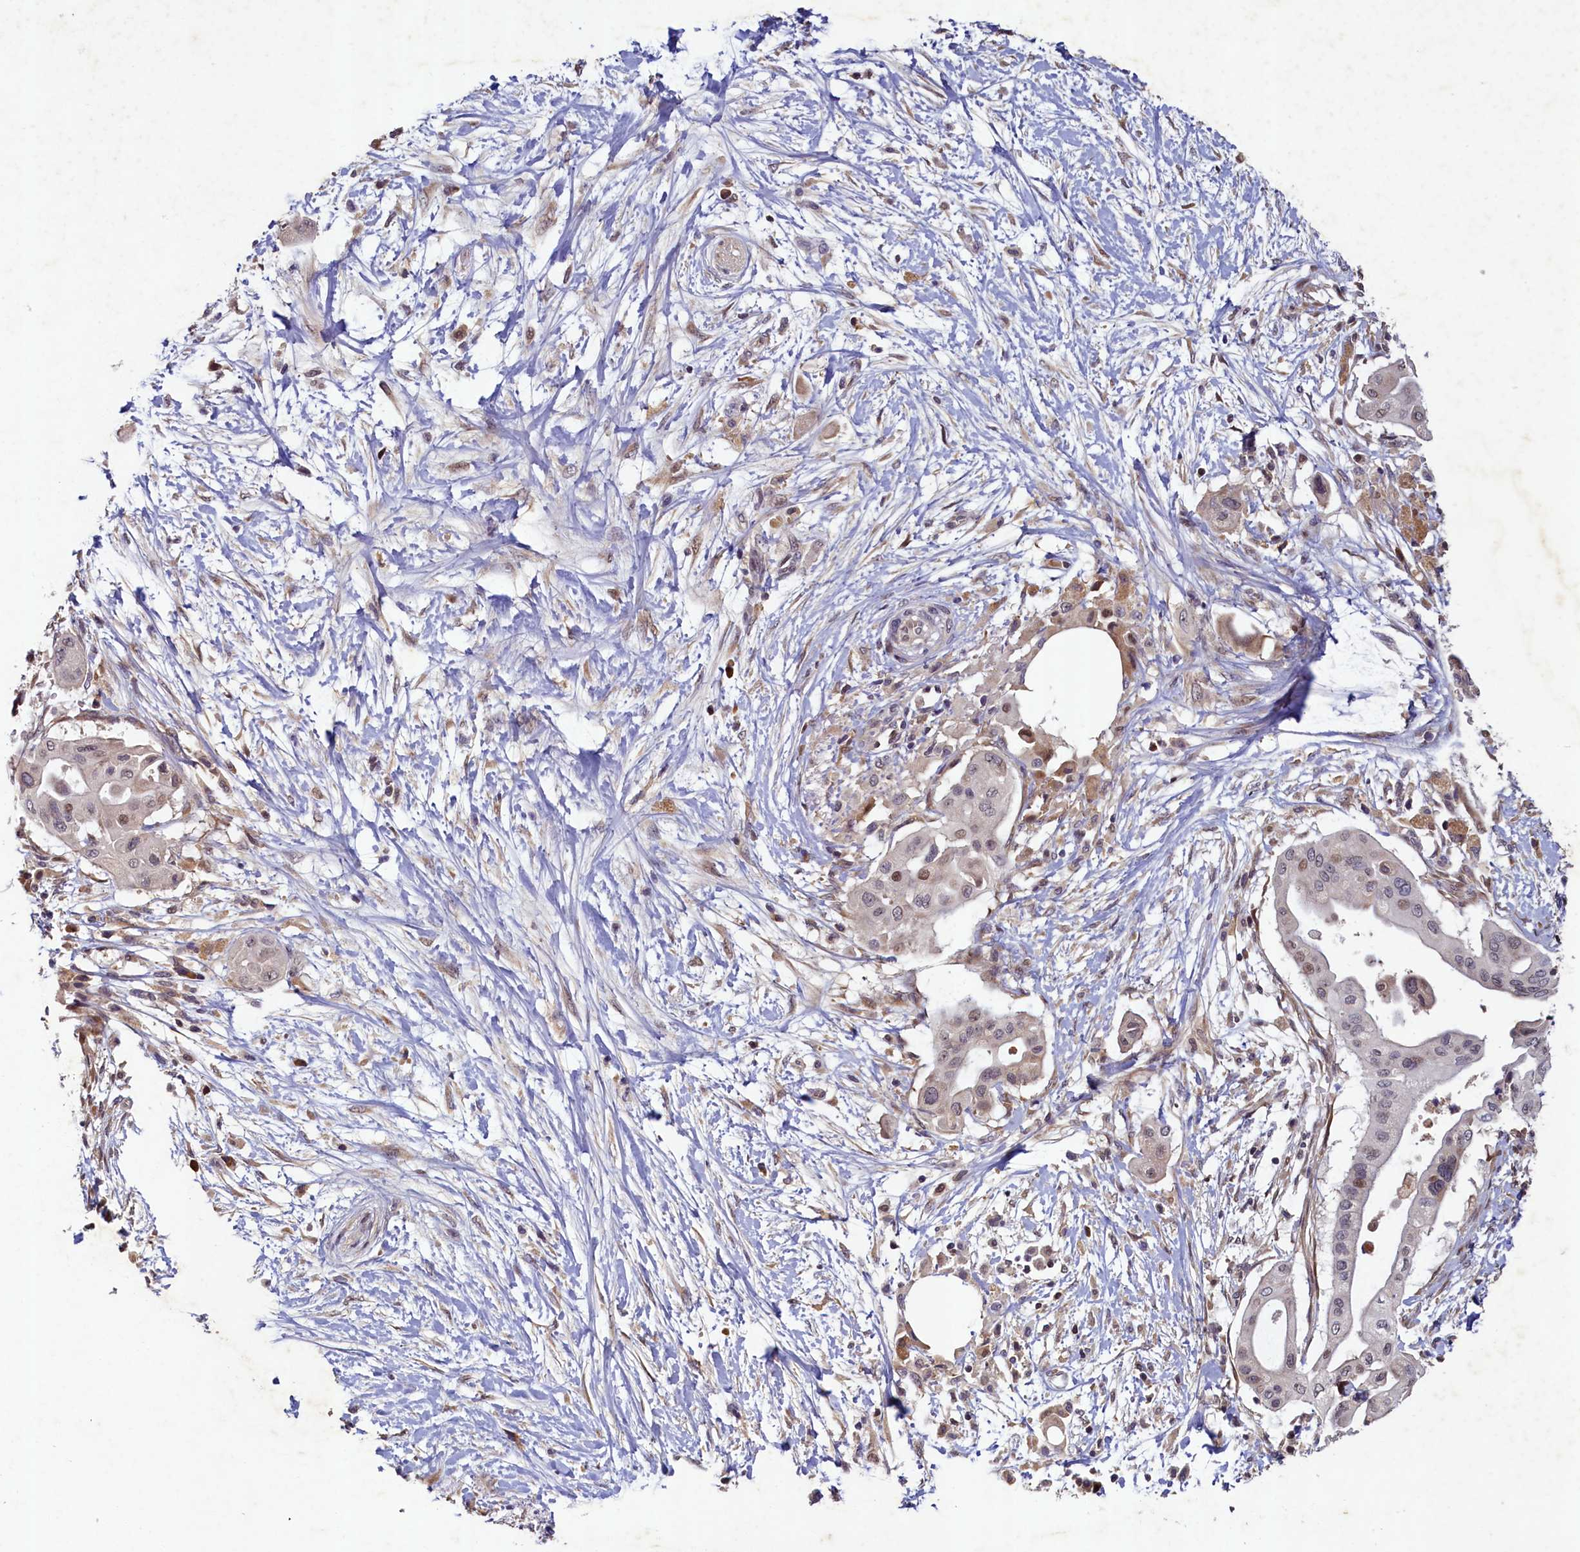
{"staining": {"intensity": "weak", "quantity": "25%-75%", "location": "nuclear"}, "tissue": "pancreatic cancer", "cell_type": "Tumor cells", "image_type": "cancer", "snomed": [{"axis": "morphology", "description": "Adenocarcinoma, NOS"}, {"axis": "topography", "description": "Pancreas"}], "caption": "A brown stain highlights weak nuclear positivity of a protein in pancreatic adenocarcinoma tumor cells.", "gene": "LATS2", "patient": {"sex": "male", "age": 68}}